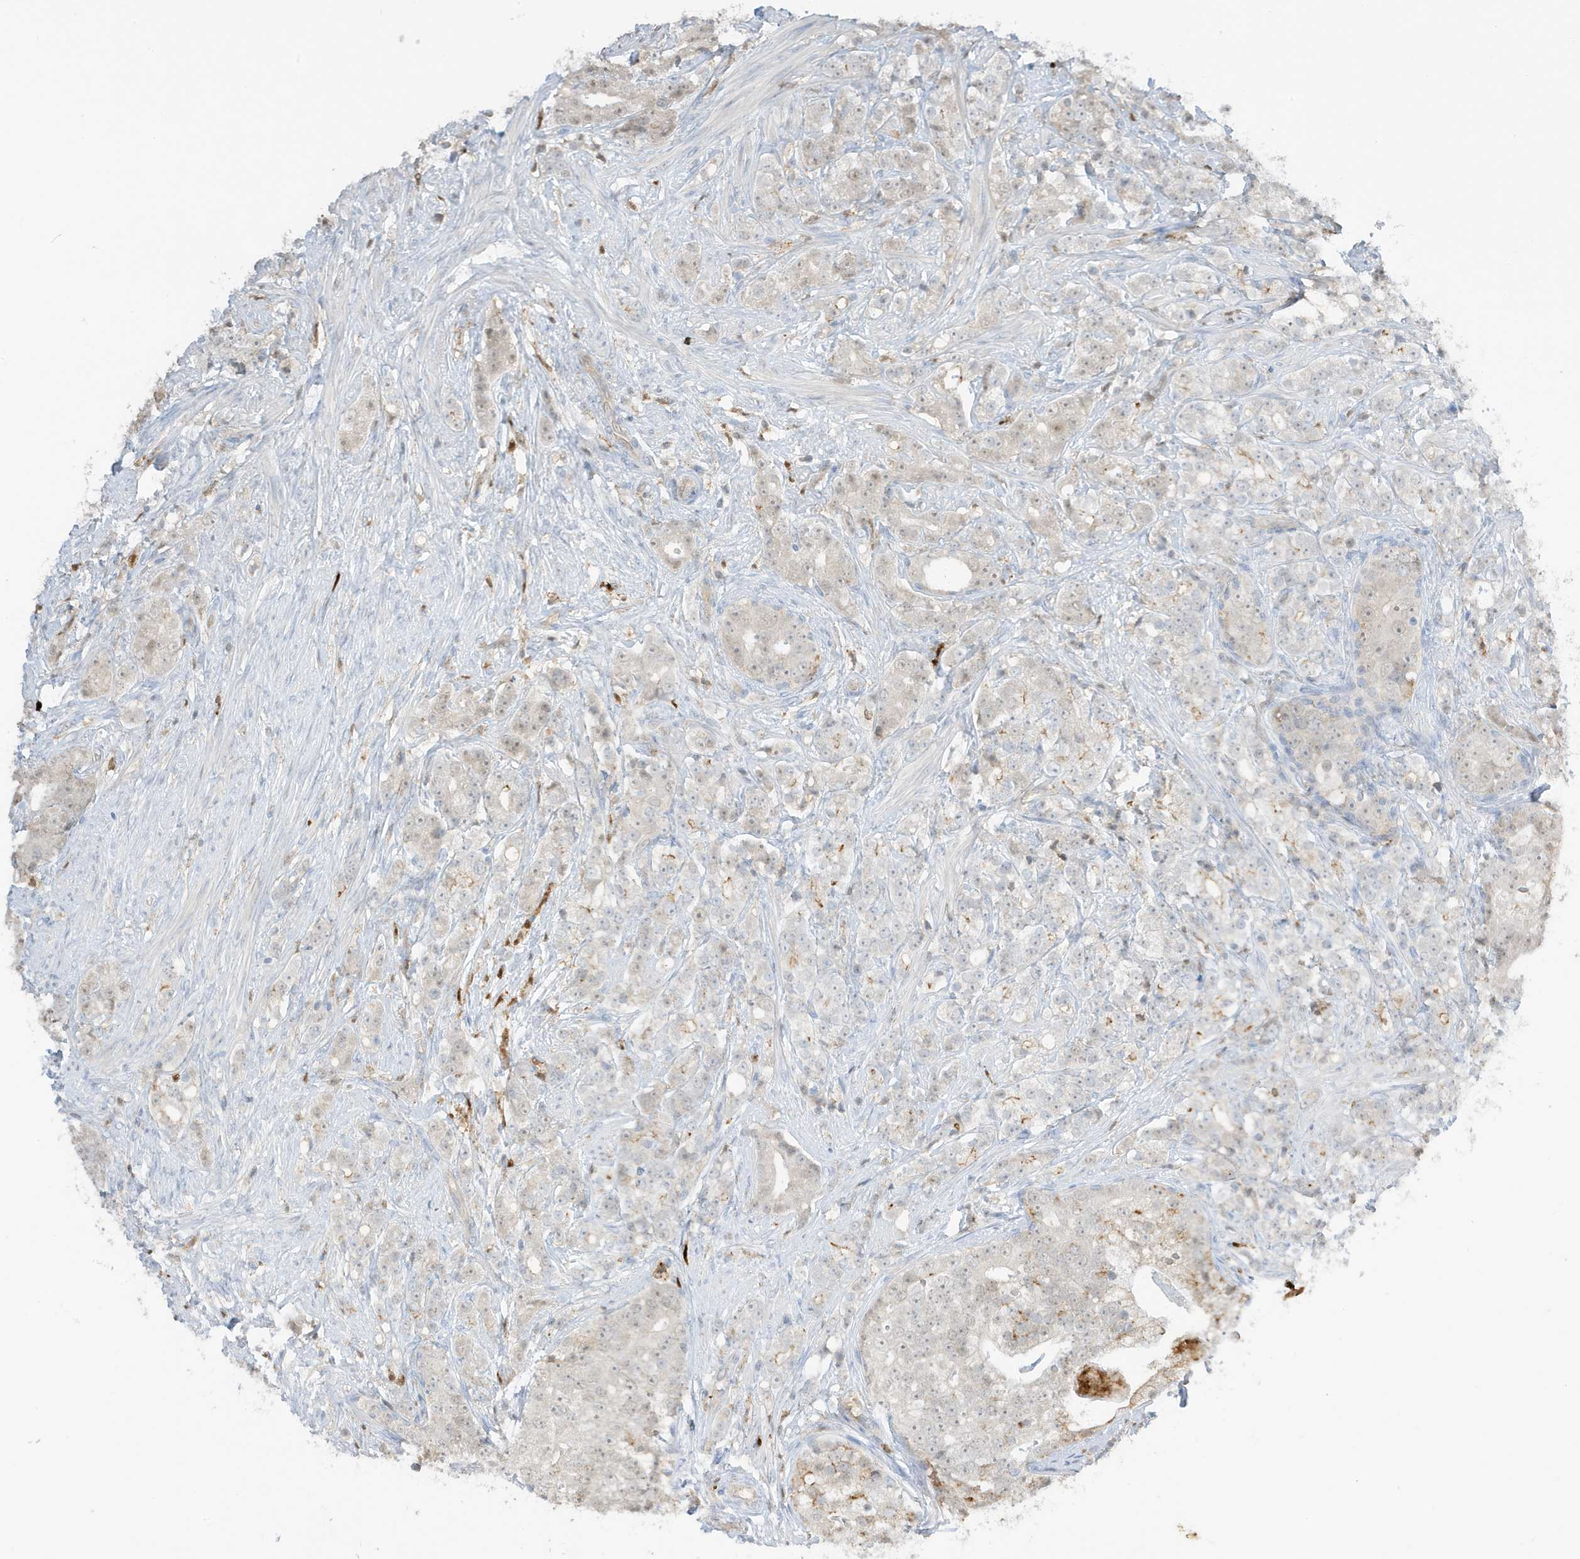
{"staining": {"intensity": "negative", "quantity": "none", "location": "none"}, "tissue": "prostate cancer", "cell_type": "Tumor cells", "image_type": "cancer", "snomed": [{"axis": "morphology", "description": "Adenocarcinoma, High grade"}, {"axis": "topography", "description": "Prostate"}], "caption": "Tumor cells are negative for brown protein staining in prostate cancer (high-grade adenocarcinoma).", "gene": "GCA", "patient": {"sex": "male", "age": 69}}